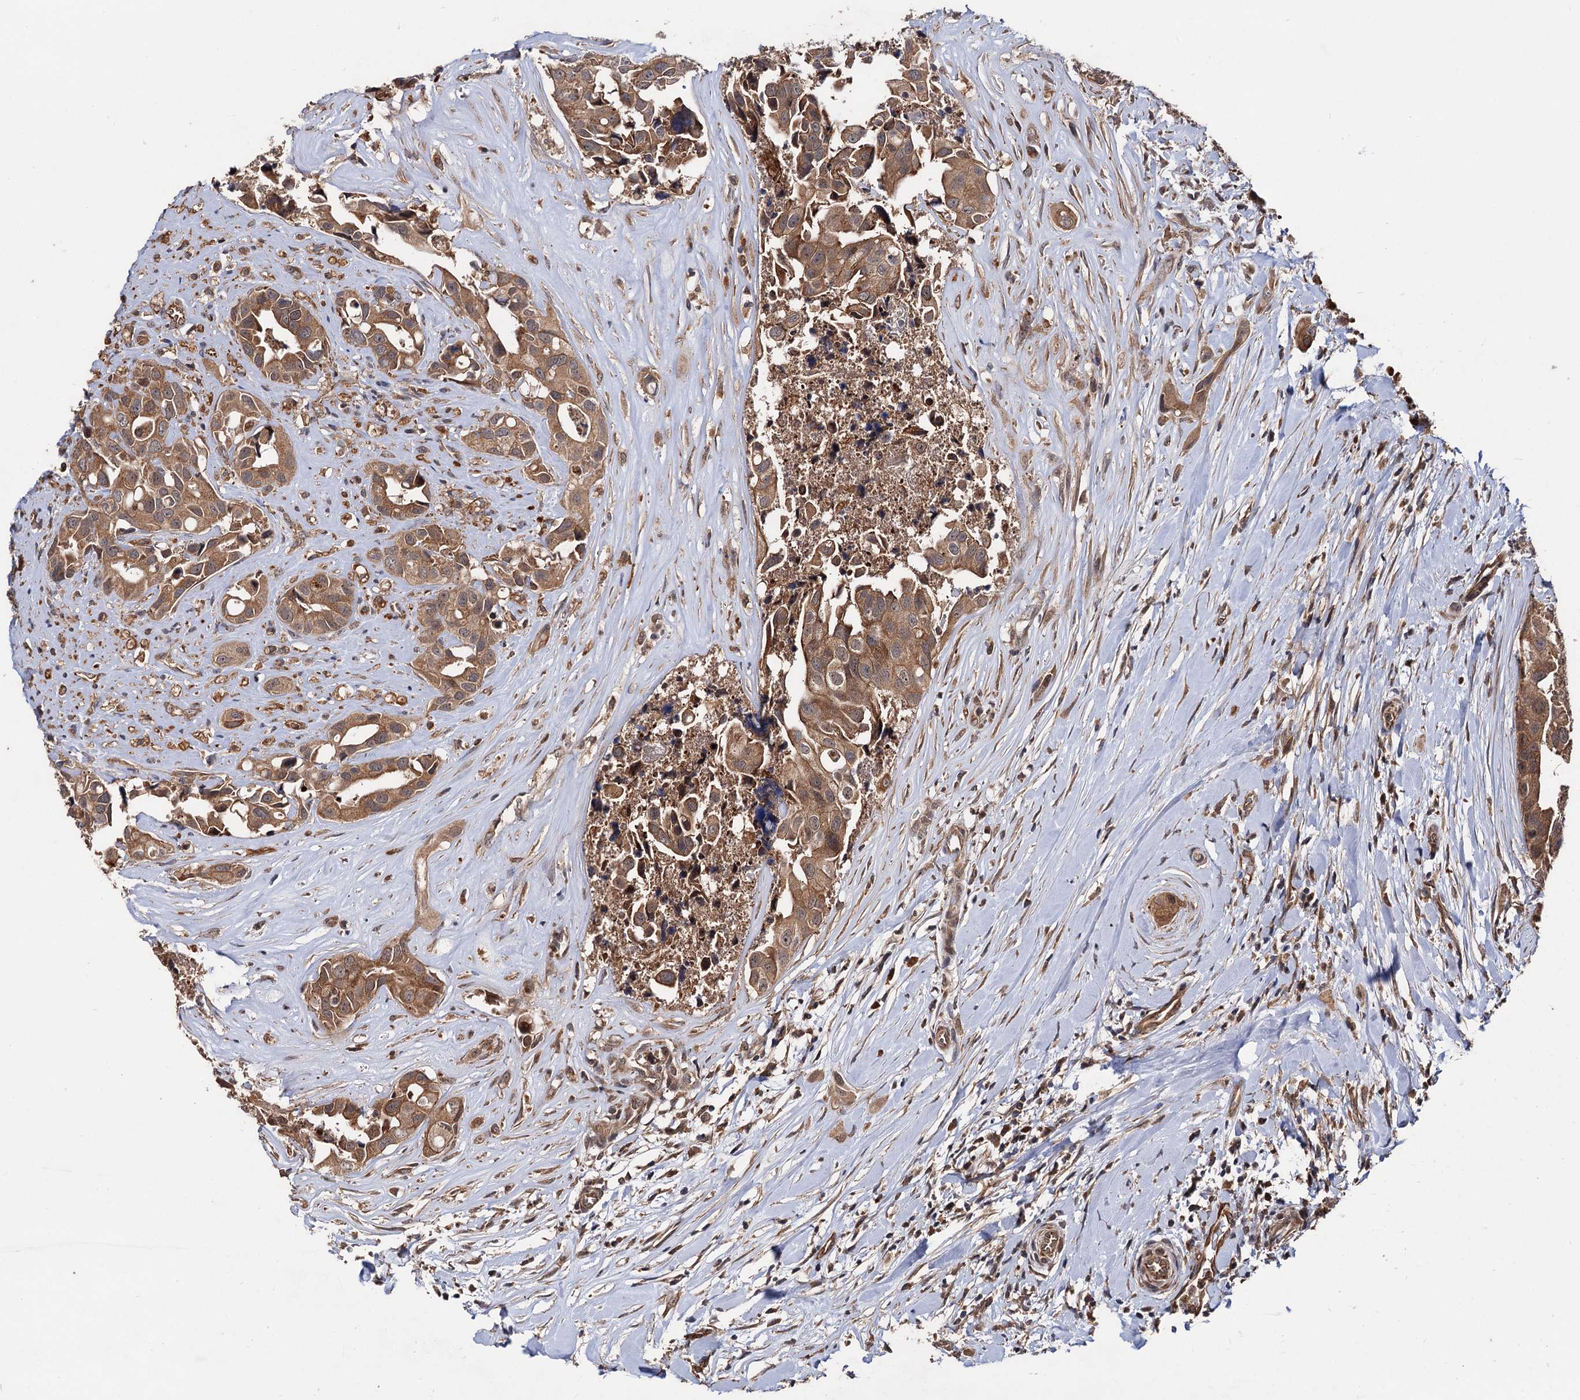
{"staining": {"intensity": "moderate", "quantity": ">75%", "location": "cytoplasmic/membranous"}, "tissue": "head and neck cancer", "cell_type": "Tumor cells", "image_type": "cancer", "snomed": [{"axis": "morphology", "description": "Adenocarcinoma, NOS"}, {"axis": "morphology", "description": "Adenocarcinoma, metastatic, NOS"}, {"axis": "topography", "description": "Head-Neck"}], "caption": "A medium amount of moderate cytoplasmic/membranous positivity is seen in about >75% of tumor cells in head and neck cancer (adenocarcinoma) tissue.", "gene": "TEX9", "patient": {"sex": "male", "age": 75}}